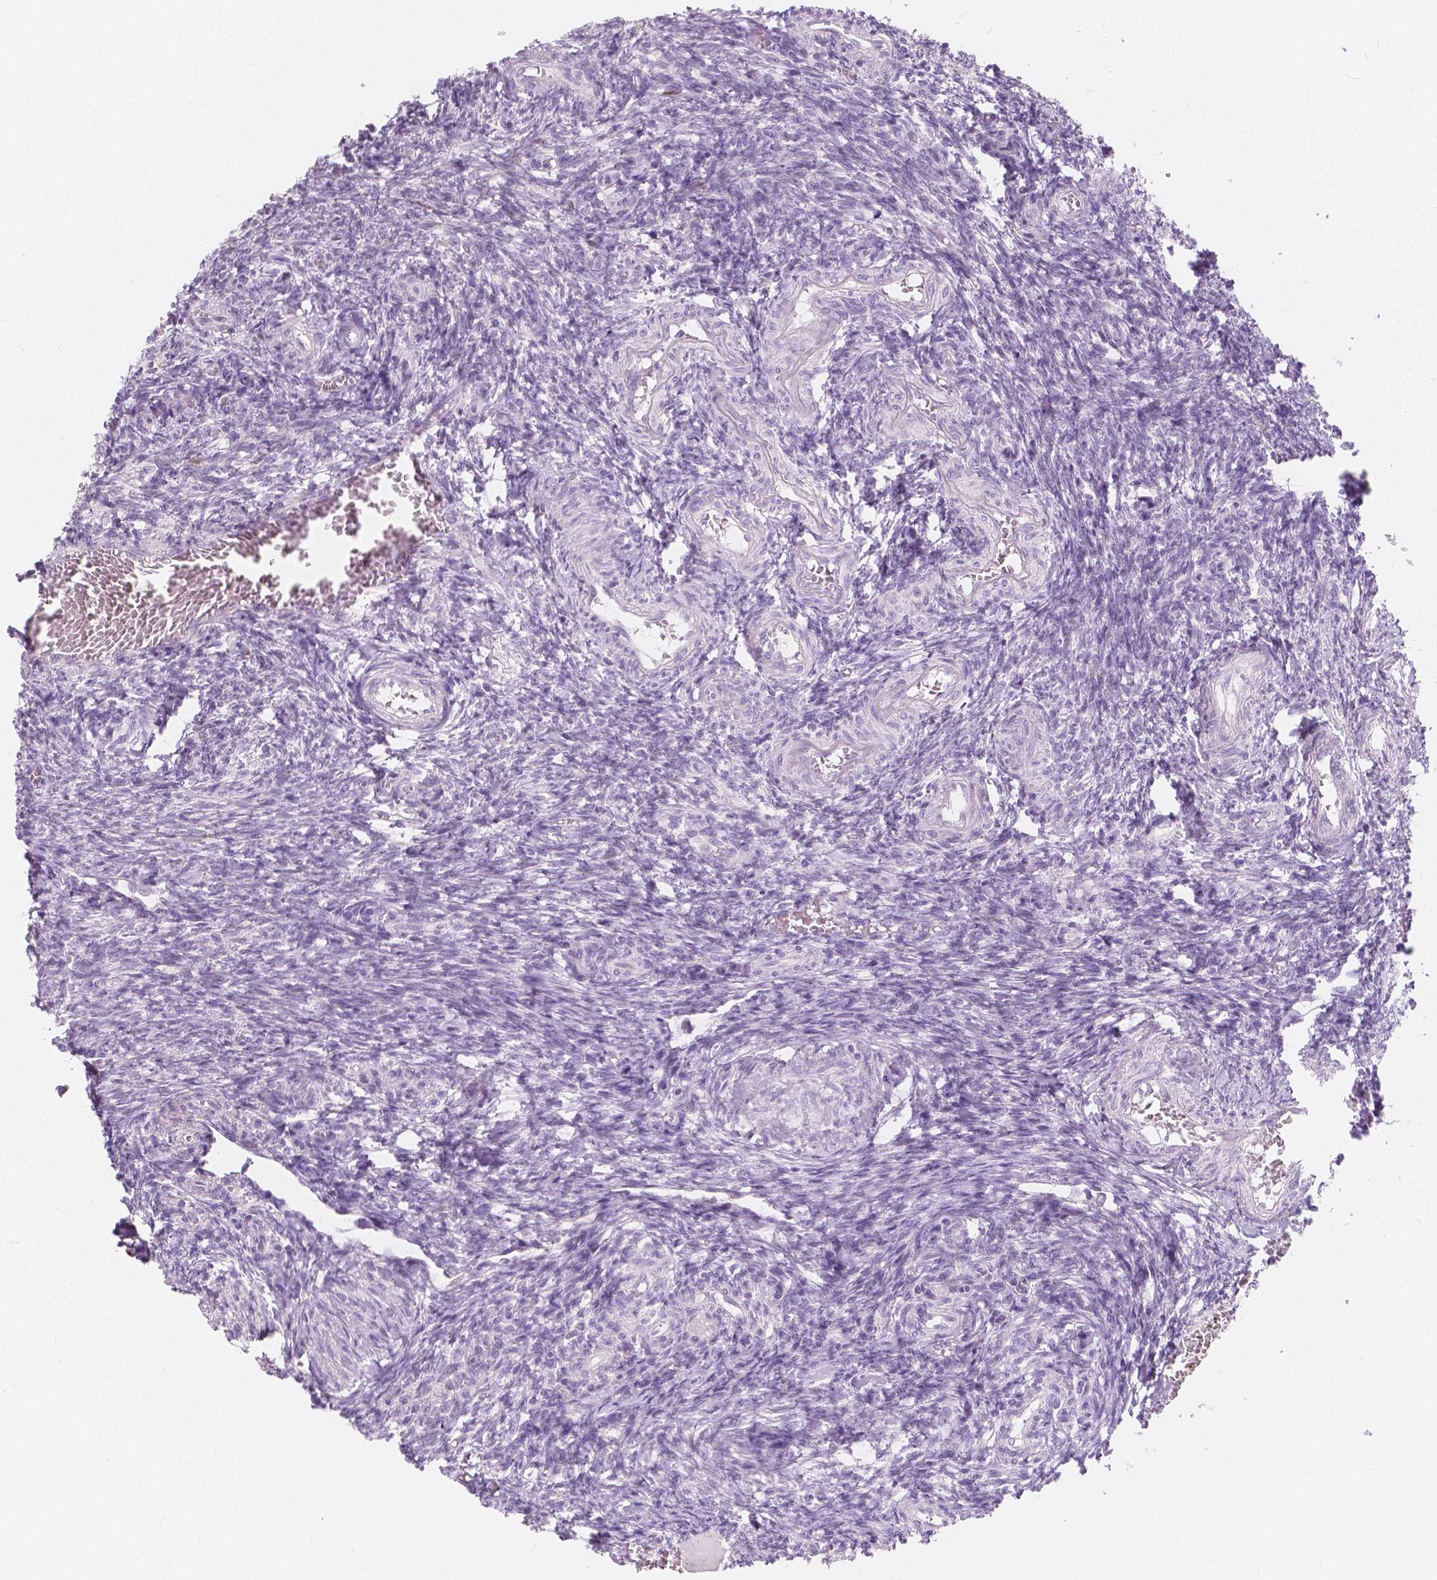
{"staining": {"intensity": "negative", "quantity": "none", "location": "none"}, "tissue": "ovary", "cell_type": "Ovarian stroma cells", "image_type": "normal", "snomed": [{"axis": "morphology", "description": "Normal tissue, NOS"}, {"axis": "topography", "description": "Ovary"}], "caption": "A high-resolution image shows immunohistochemistry (IHC) staining of unremarkable ovary, which reveals no significant positivity in ovarian stroma cells.", "gene": "NOLC1", "patient": {"sex": "female", "age": 39}}